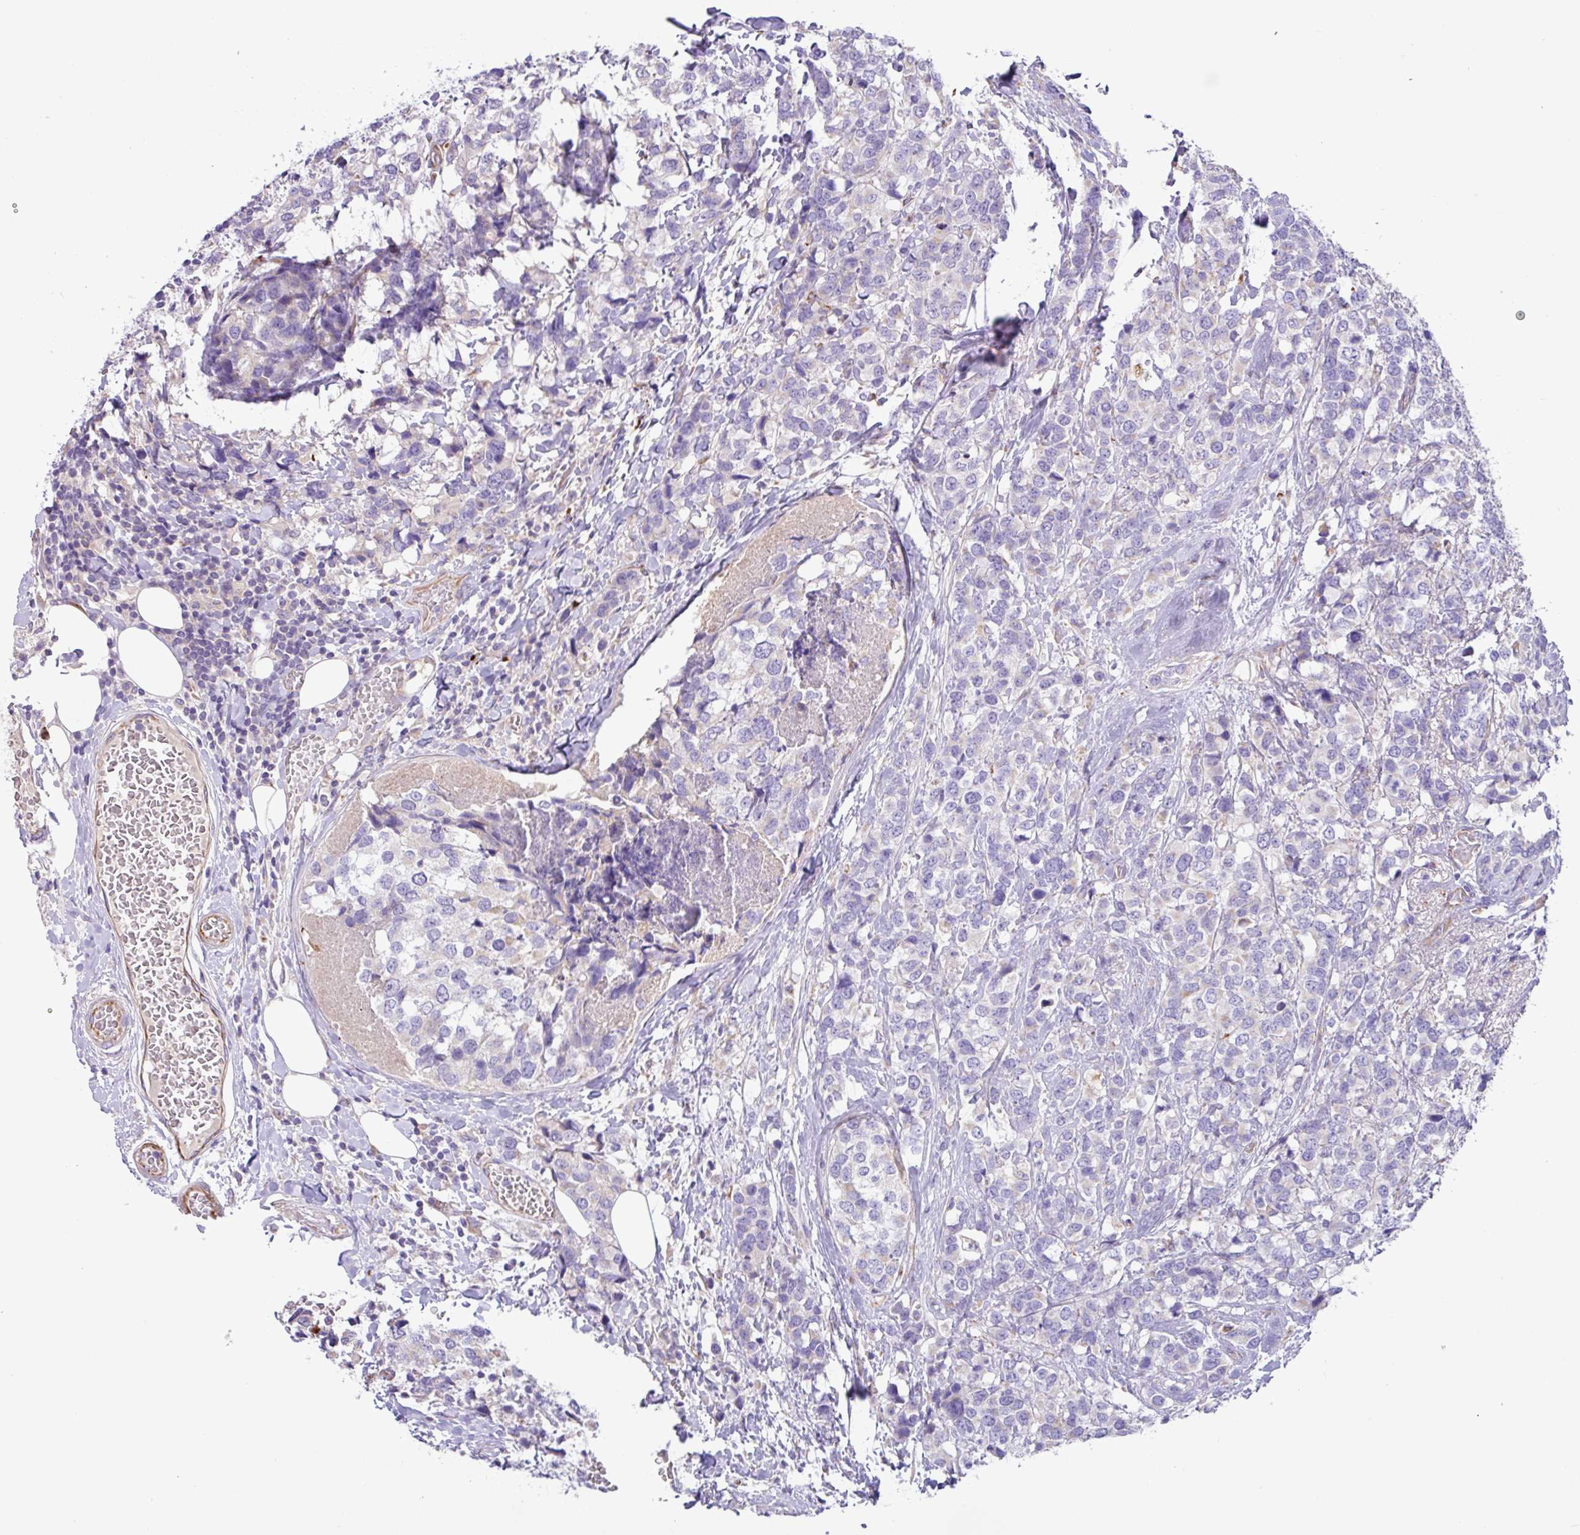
{"staining": {"intensity": "negative", "quantity": "none", "location": "none"}, "tissue": "breast cancer", "cell_type": "Tumor cells", "image_type": "cancer", "snomed": [{"axis": "morphology", "description": "Lobular carcinoma"}, {"axis": "topography", "description": "Breast"}], "caption": "This image is of breast cancer (lobular carcinoma) stained with immunohistochemistry to label a protein in brown with the nuclei are counter-stained blue. There is no expression in tumor cells. (Immunohistochemistry, brightfield microscopy, high magnification).", "gene": "MRM2", "patient": {"sex": "female", "age": 59}}